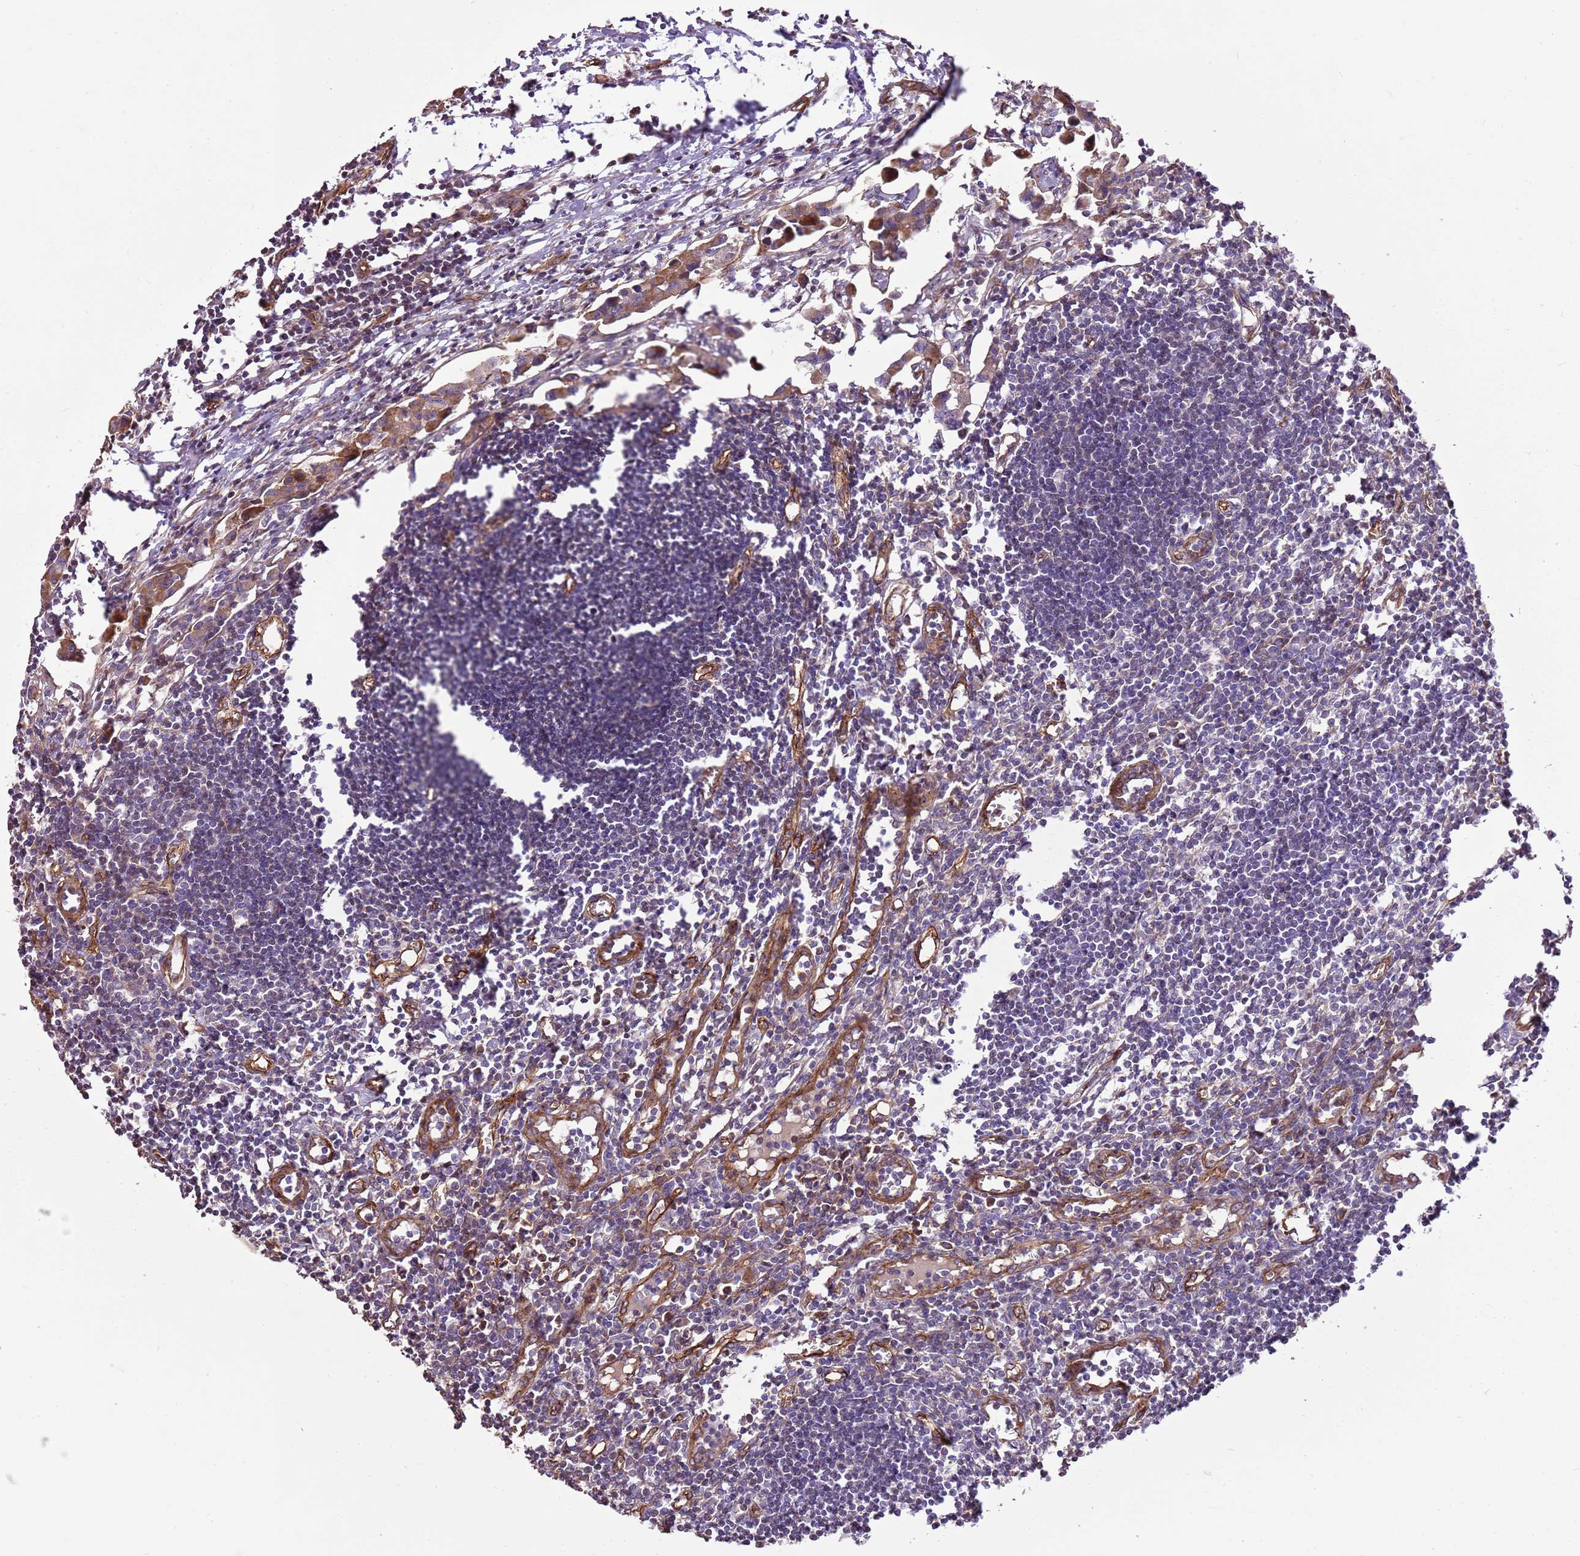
{"staining": {"intensity": "negative", "quantity": "none", "location": "none"}, "tissue": "lymph node", "cell_type": "Germinal center cells", "image_type": "normal", "snomed": [{"axis": "morphology", "description": "Normal tissue, NOS"}, {"axis": "morphology", "description": "Malignant melanoma, Metastatic site"}, {"axis": "topography", "description": "Lymph node"}], "caption": "Unremarkable lymph node was stained to show a protein in brown. There is no significant positivity in germinal center cells.", "gene": "ZNF827", "patient": {"sex": "male", "age": 41}}